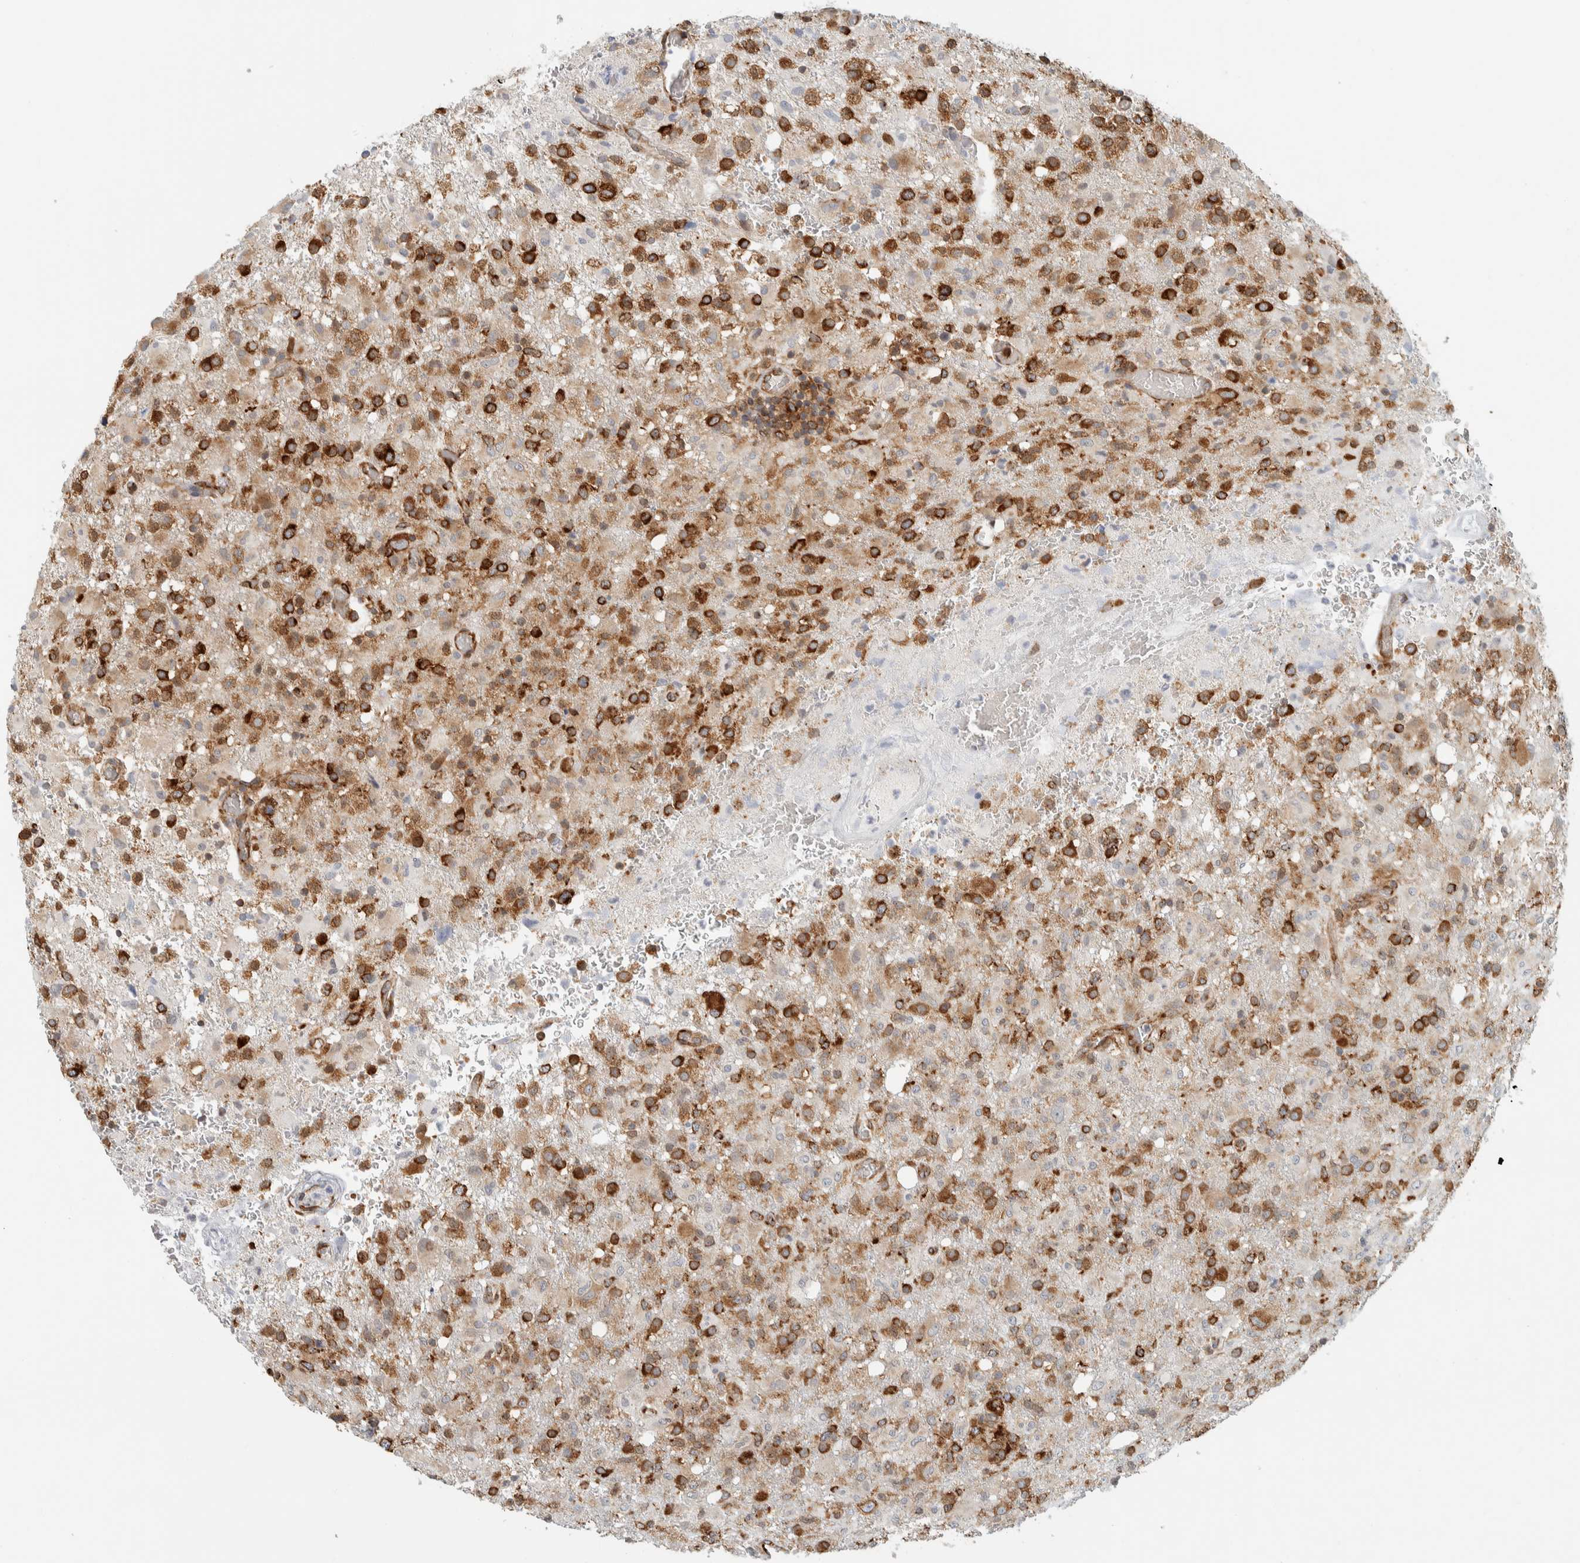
{"staining": {"intensity": "strong", "quantity": ">75%", "location": "cytoplasmic/membranous"}, "tissue": "glioma", "cell_type": "Tumor cells", "image_type": "cancer", "snomed": [{"axis": "morphology", "description": "Glioma, malignant, High grade"}, {"axis": "topography", "description": "Brain"}], "caption": "This is a micrograph of IHC staining of malignant glioma (high-grade), which shows strong expression in the cytoplasmic/membranous of tumor cells.", "gene": "LLGL2", "patient": {"sex": "female", "age": 57}}